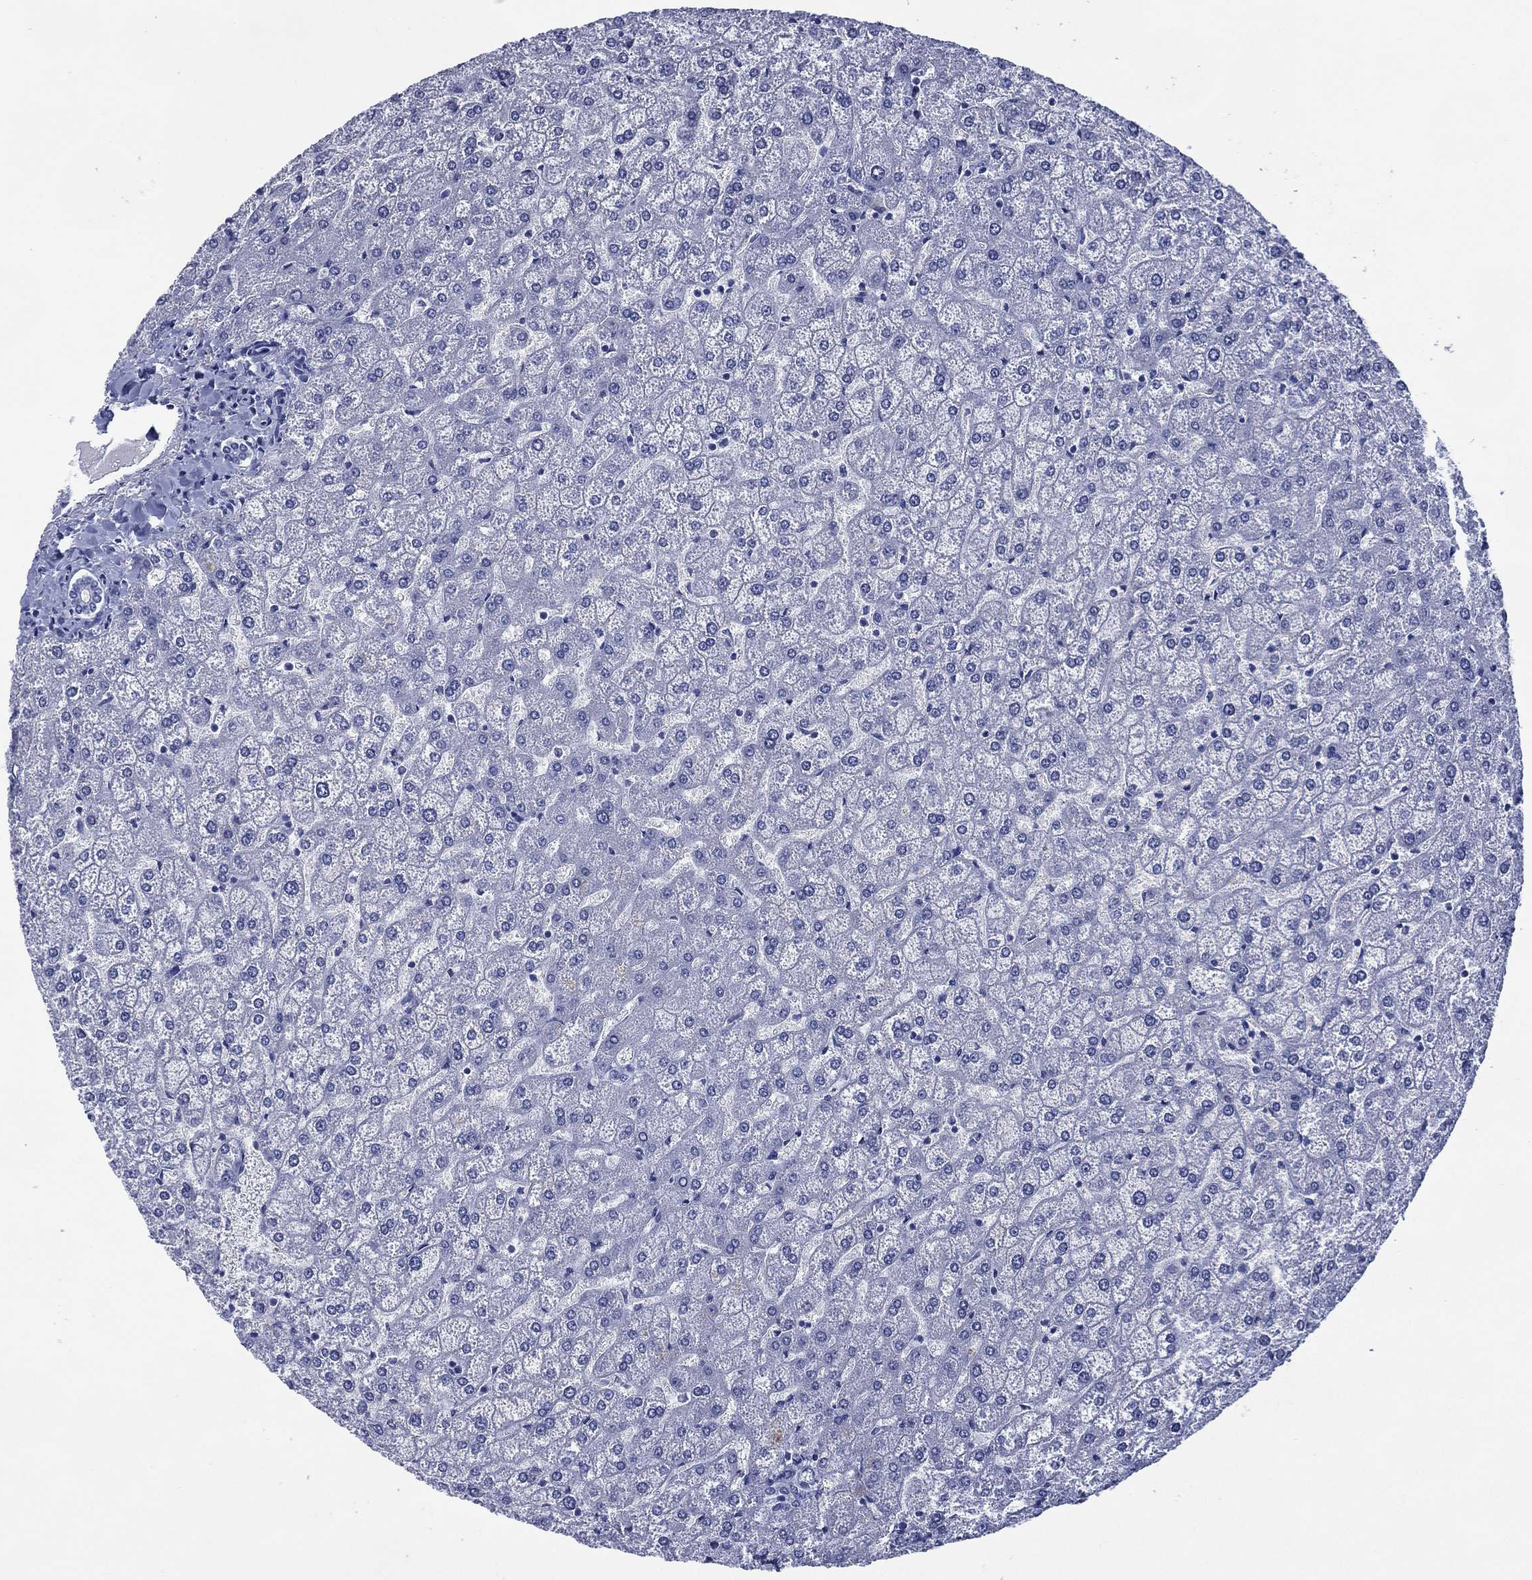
{"staining": {"intensity": "negative", "quantity": "none", "location": "none"}, "tissue": "liver", "cell_type": "Cholangiocytes", "image_type": "normal", "snomed": [{"axis": "morphology", "description": "Normal tissue, NOS"}, {"axis": "topography", "description": "Liver"}], "caption": "A micrograph of human liver is negative for staining in cholangiocytes. Brightfield microscopy of IHC stained with DAB (3,3'-diaminobenzidine) (brown) and hematoxylin (blue), captured at high magnification.", "gene": "SIGLECL1", "patient": {"sex": "female", "age": 32}}